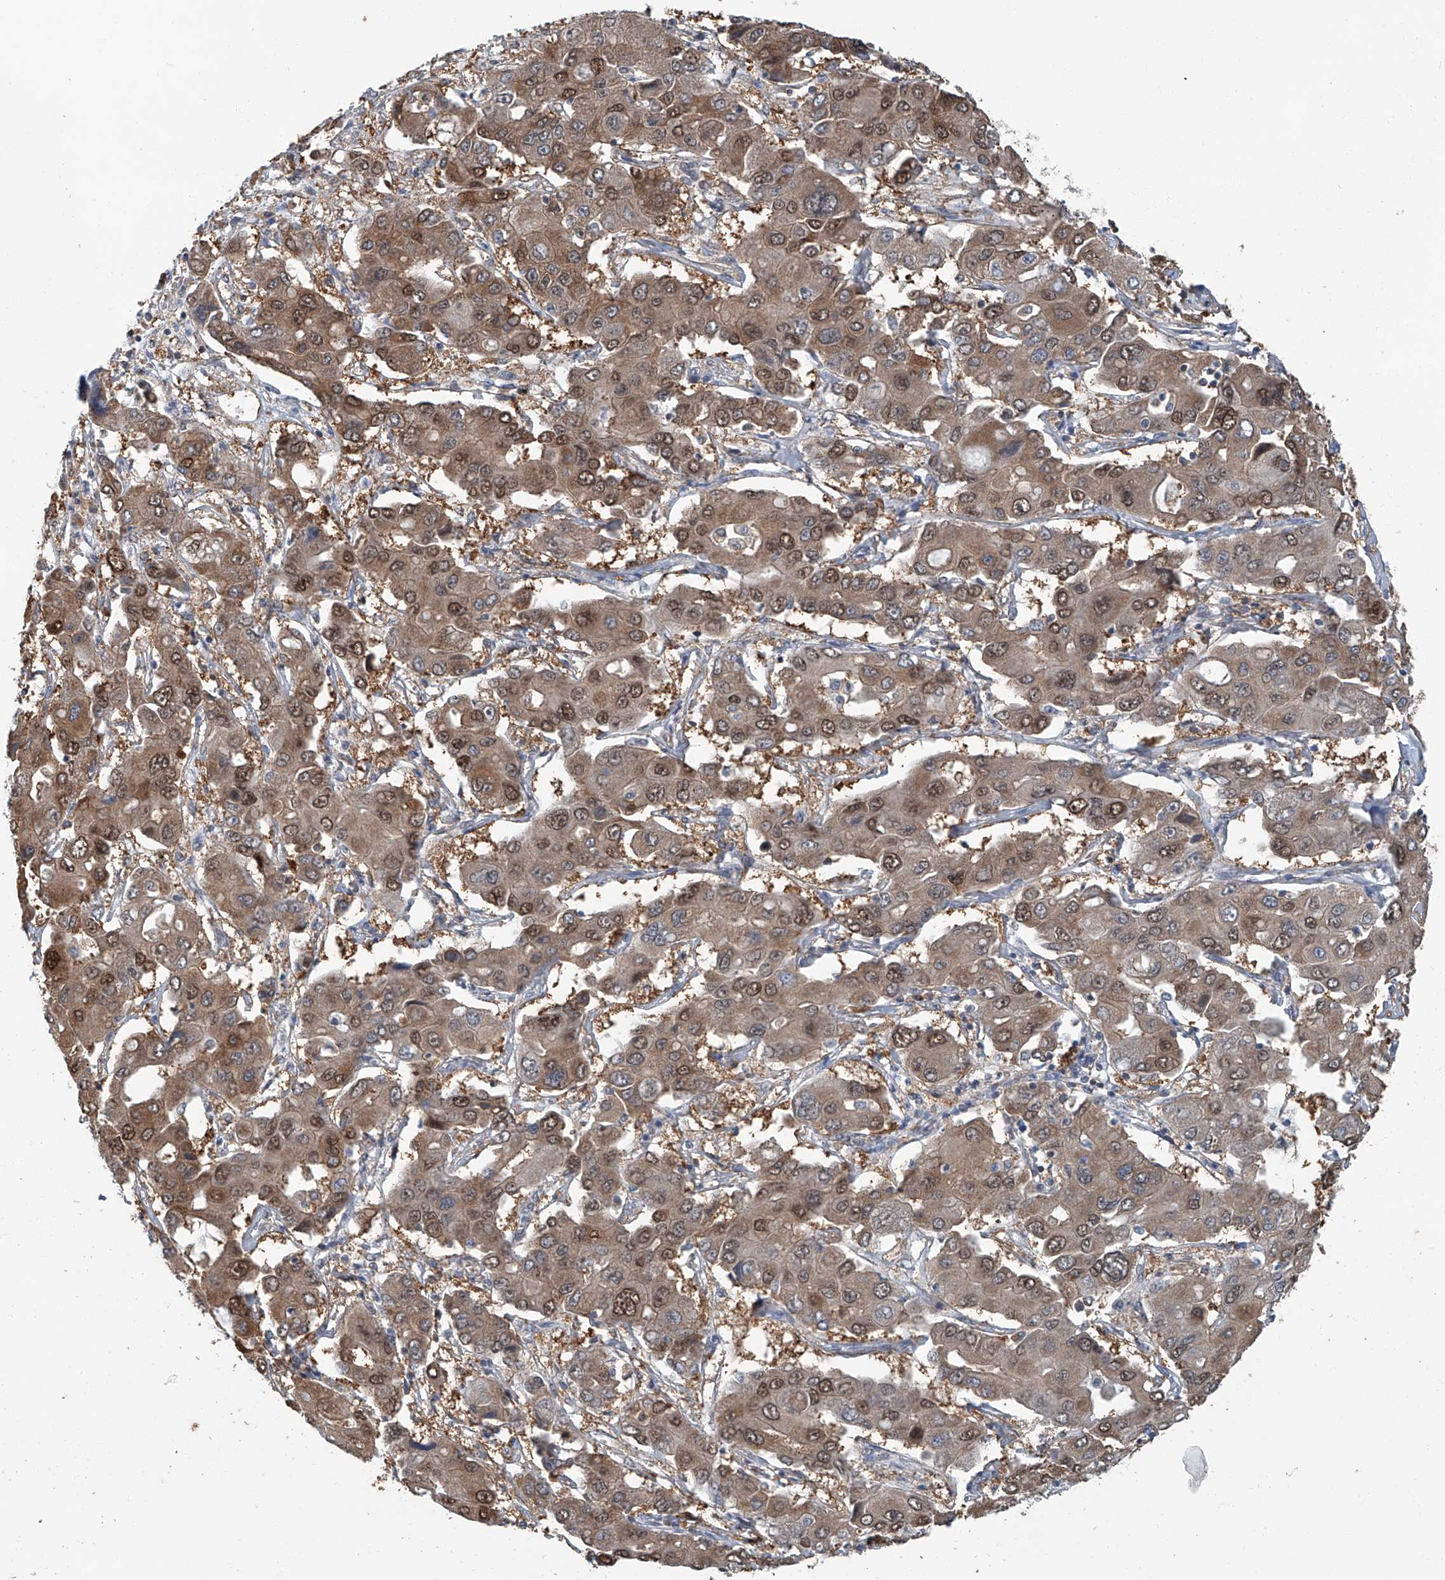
{"staining": {"intensity": "moderate", "quantity": ">75%", "location": "cytoplasmic/membranous,nuclear"}, "tissue": "liver cancer", "cell_type": "Tumor cells", "image_type": "cancer", "snomed": [{"axis": "morphology", "description": "Cholangiocarcinoma"}, {"axis": "topography", "description": "Liver"}], "caption": "Cholangiocarcinoma (liver) tissue exhibits moderate cytoplasmic/membranous and nuclear expression in about >75% of tumor cells, visualized by immunohistochemistry.", "gene": "CLK1", "patient": {"sex": "male", "age": 67}}